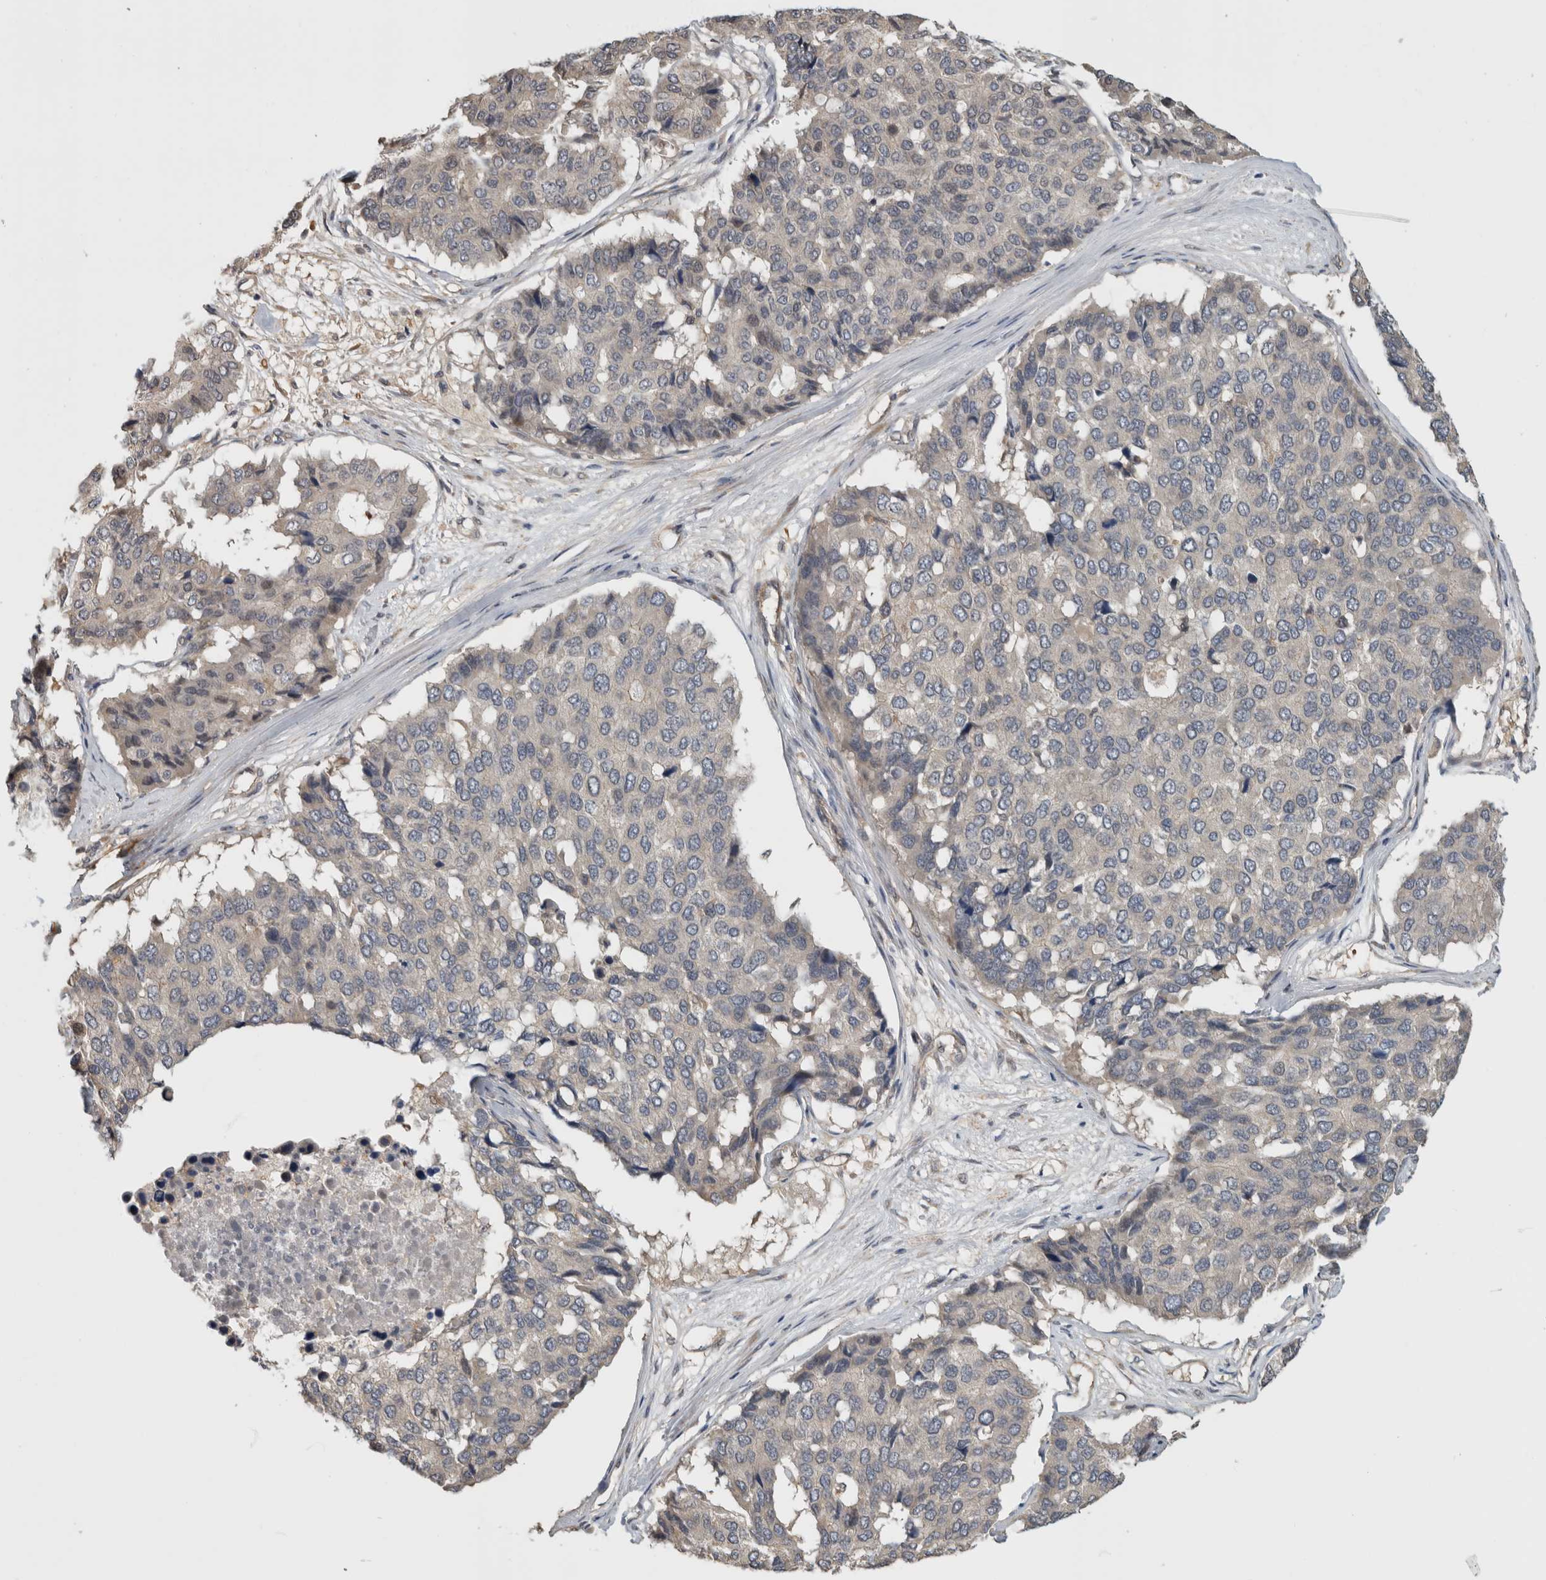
{"staining": {"intensity": "negative", "quantity": "none", "location": "none"}, "tissue": "pancreatic cancer", "cell_type": "Tumor cells", "image_type": "cancer", "snomed": [{"axis": "morphology", "description": "Adenocarcinoma, NOS"}, {"axis": "topography", "description": "Pancreas"}], "caption": "Tumor cells show no significant positivity in adenocarcinoma (pancreatic).", "gene": "PGM1", "patient": {"sex": "male", "age": 50}}